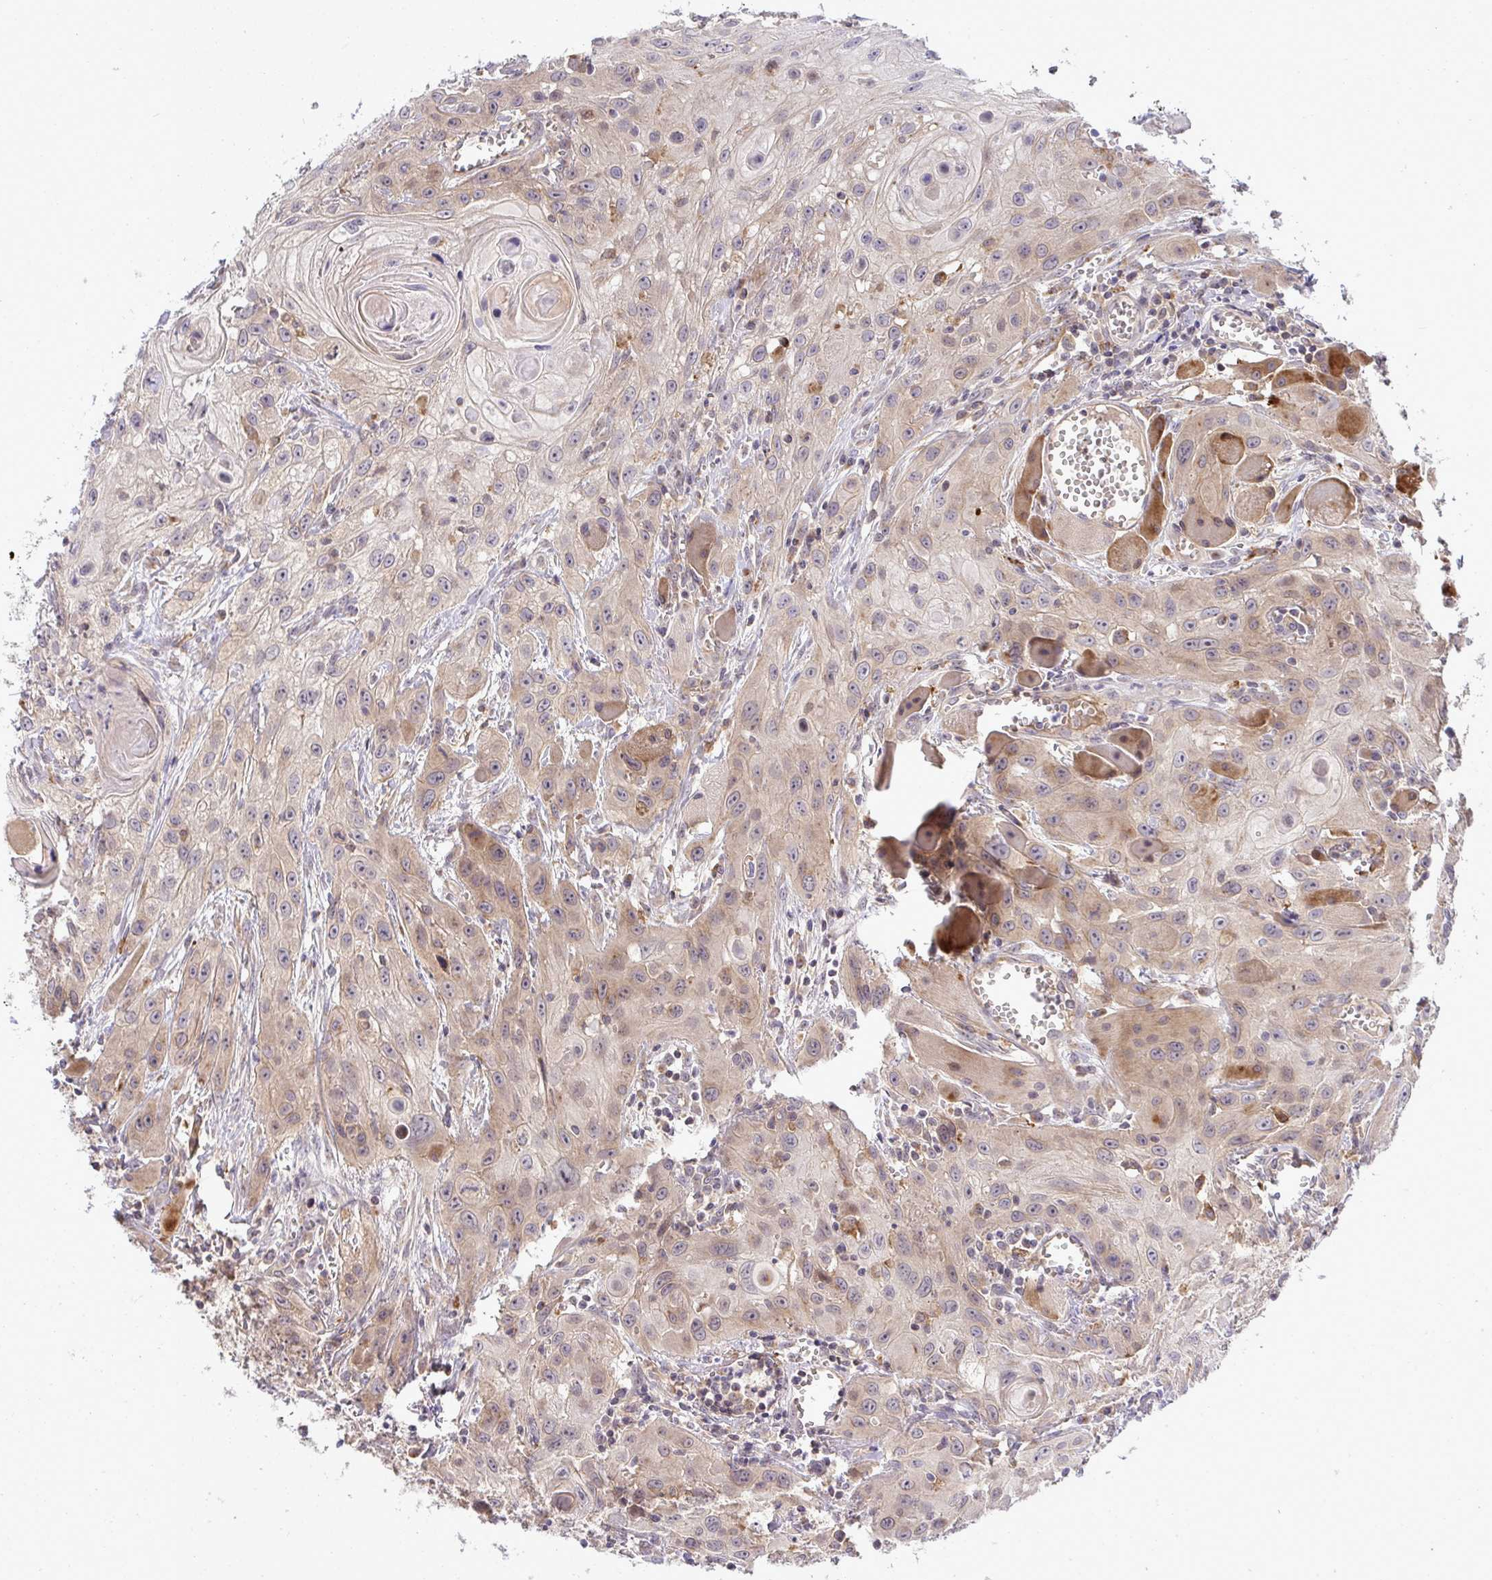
{"staining": {"intensity": "moderate", "quantity": "<25%", "location": "cytoplasmic/membranous"}, "tissue": "head and neck cancer", "cell_type": "Tumor cells", "image_type": "cancer", "snomed": [{"axis": "morphology", "description": "Squamous cell carcinoma, NOS"}, {"axis": "topography", "description": "Oral tissue"}, {"axis": "topography", "description": "Head-Neck"}], "caption": "Protein expression analysis of squamous cell carcinoma (head and neck) reveals moderate cytoplasmic/membranous expression in about <25% of tumor cells. Immunohistochemistry (ihc) stains the protein of interest in brown and the nuclei are stained blue.", "gene": "SLC9A6", "patient": {"sex": "male", "age": 58}}